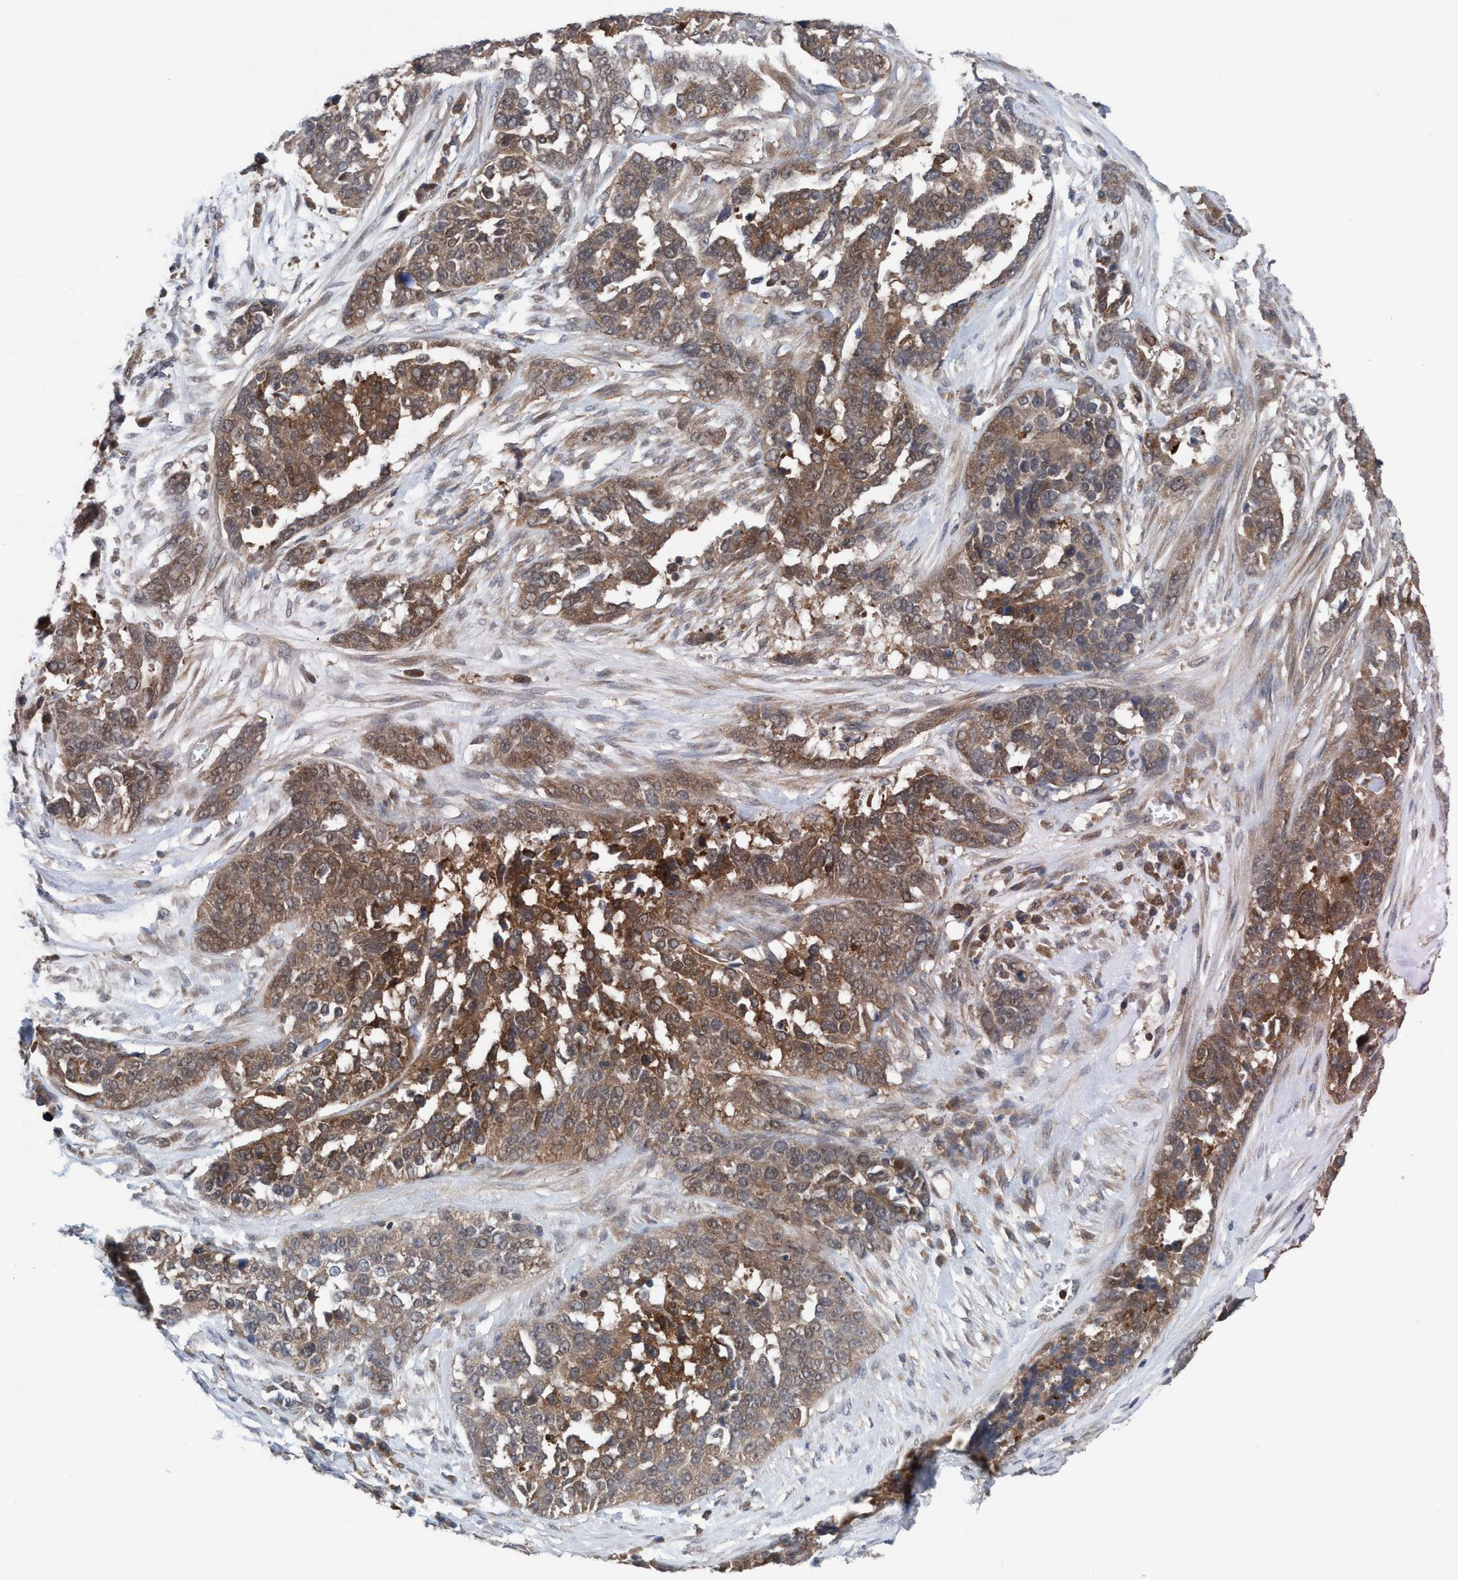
{"staining": {"intensity": "moderate", "quantity": ">75%", "location": "cytoplasmic/membranous"}, "tissue": "ovarian cancer", "cell_type": "Tumor cells", "image_type": "cancer", "snomed": [{"axis": "morphology", "description": "Cystadenocarcinoma, serous, NOS"}, {"axis": "topography", "description": "Ovary"}], "caption": "Human ovarian serous cystadenocarcinoma stained with a brown dye displays moderate cytoplasmic/membranous positive positivity in approximately >75% of tumor cells.", "gene": "GLOD4", "patient": {"sex": "female", "age": 44}}